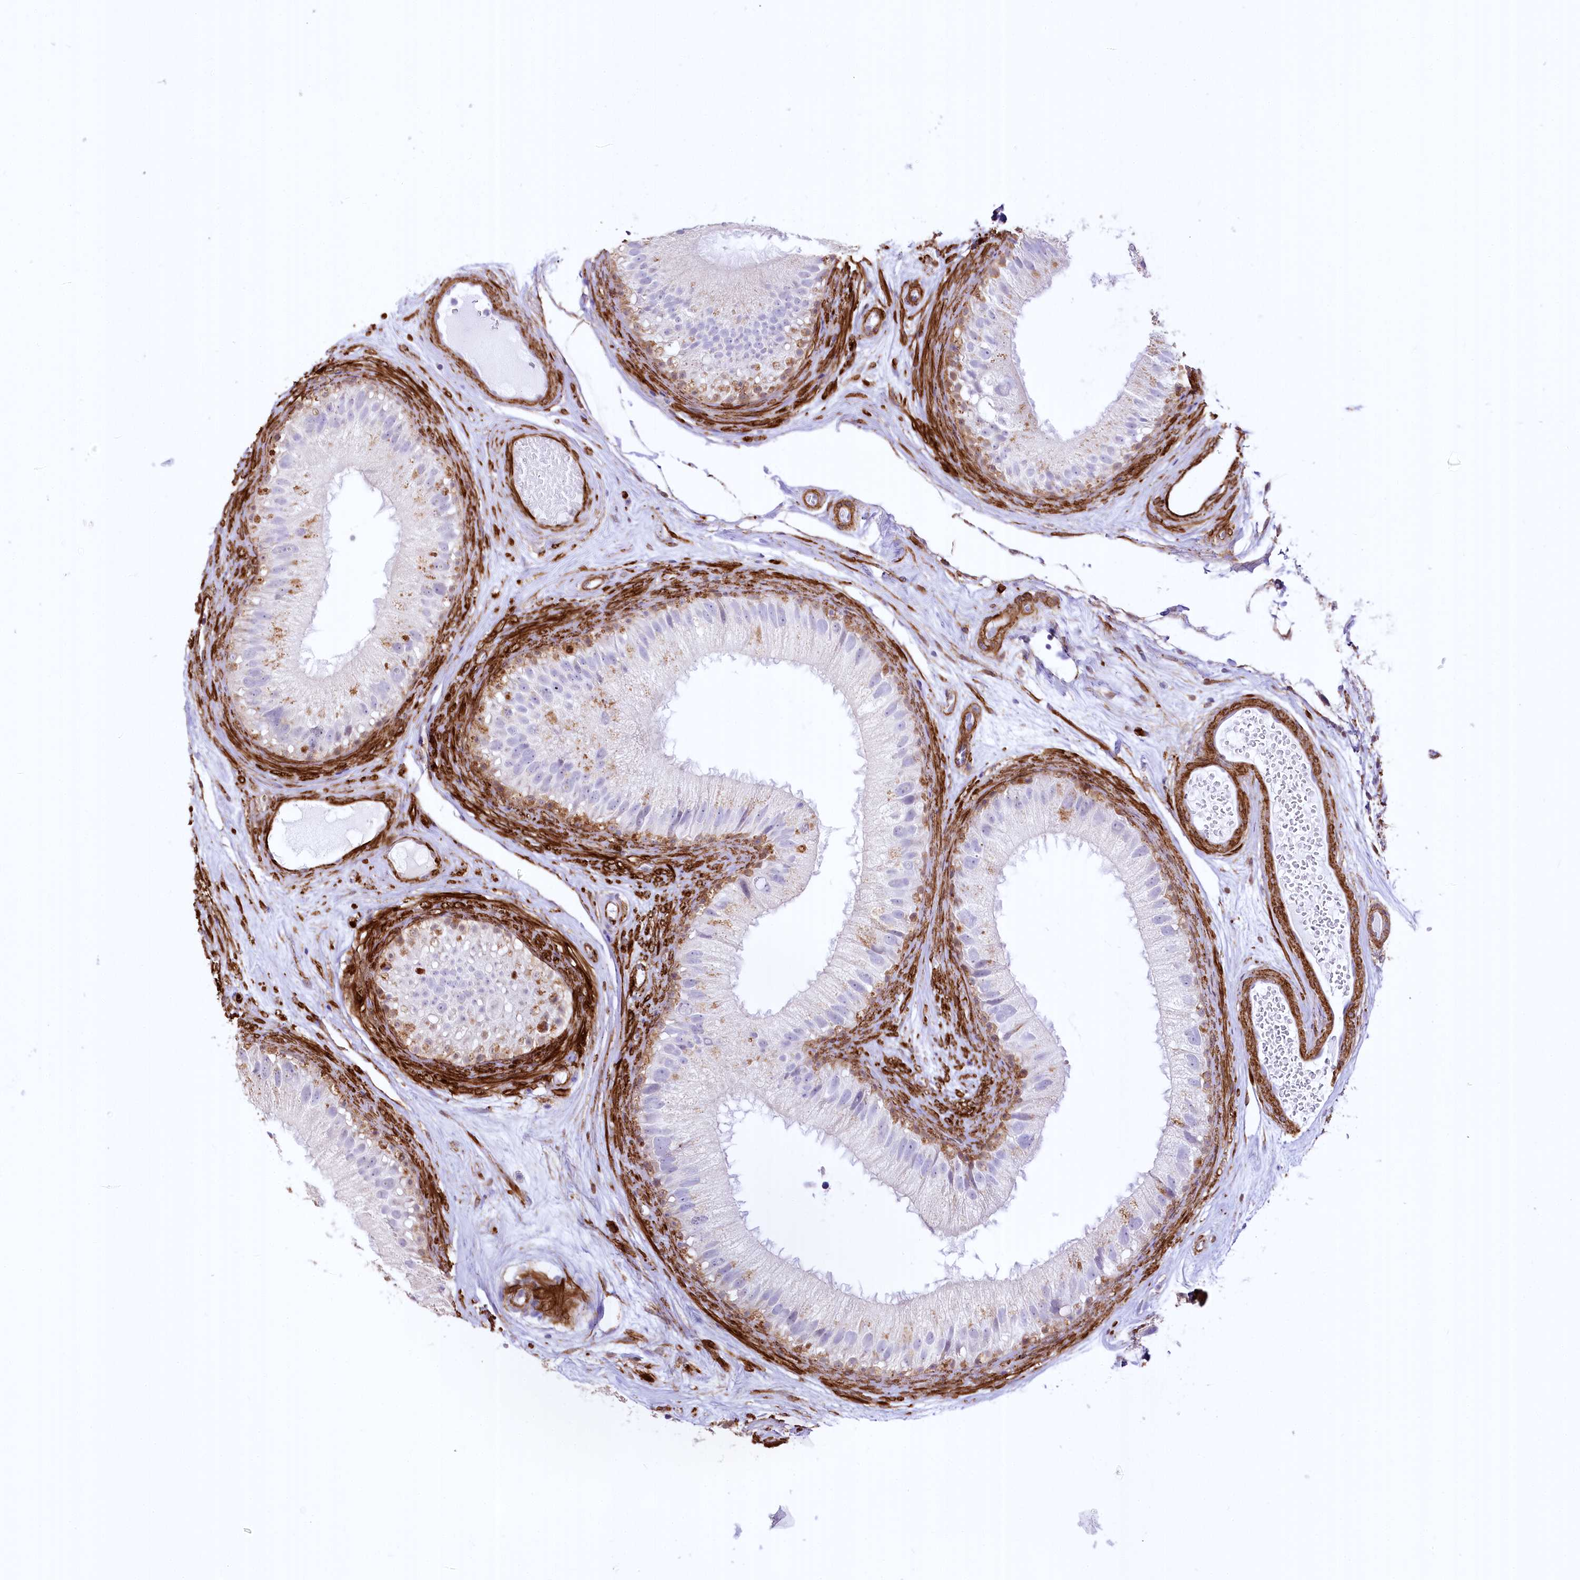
{"staining": {"intensity": "weak", "quantity": "<25%", "location": "cytoplasmic/membranous"}, "tissue": "epididymis", "cell_type": "Glandular cells", "image_type": "normal", "snomed": [{"axis": "morphology", "description": "Normal tissue, NOS"}, {"axis": "topography", "description": "Epididymis"}], "caption": "This micrograph is of unremarkable epididymis stained with immunohistochemistry (IHC) to label a protein in brown with the nuclei are counter-stained blue. There is no staining in glandular cells. (DAB (3,3'-diaminobenzidine) immunohistochemistry (IHC), high magnification).", "gene": "SYNPO2", "patient": {"sex": "male", "age": 77}}